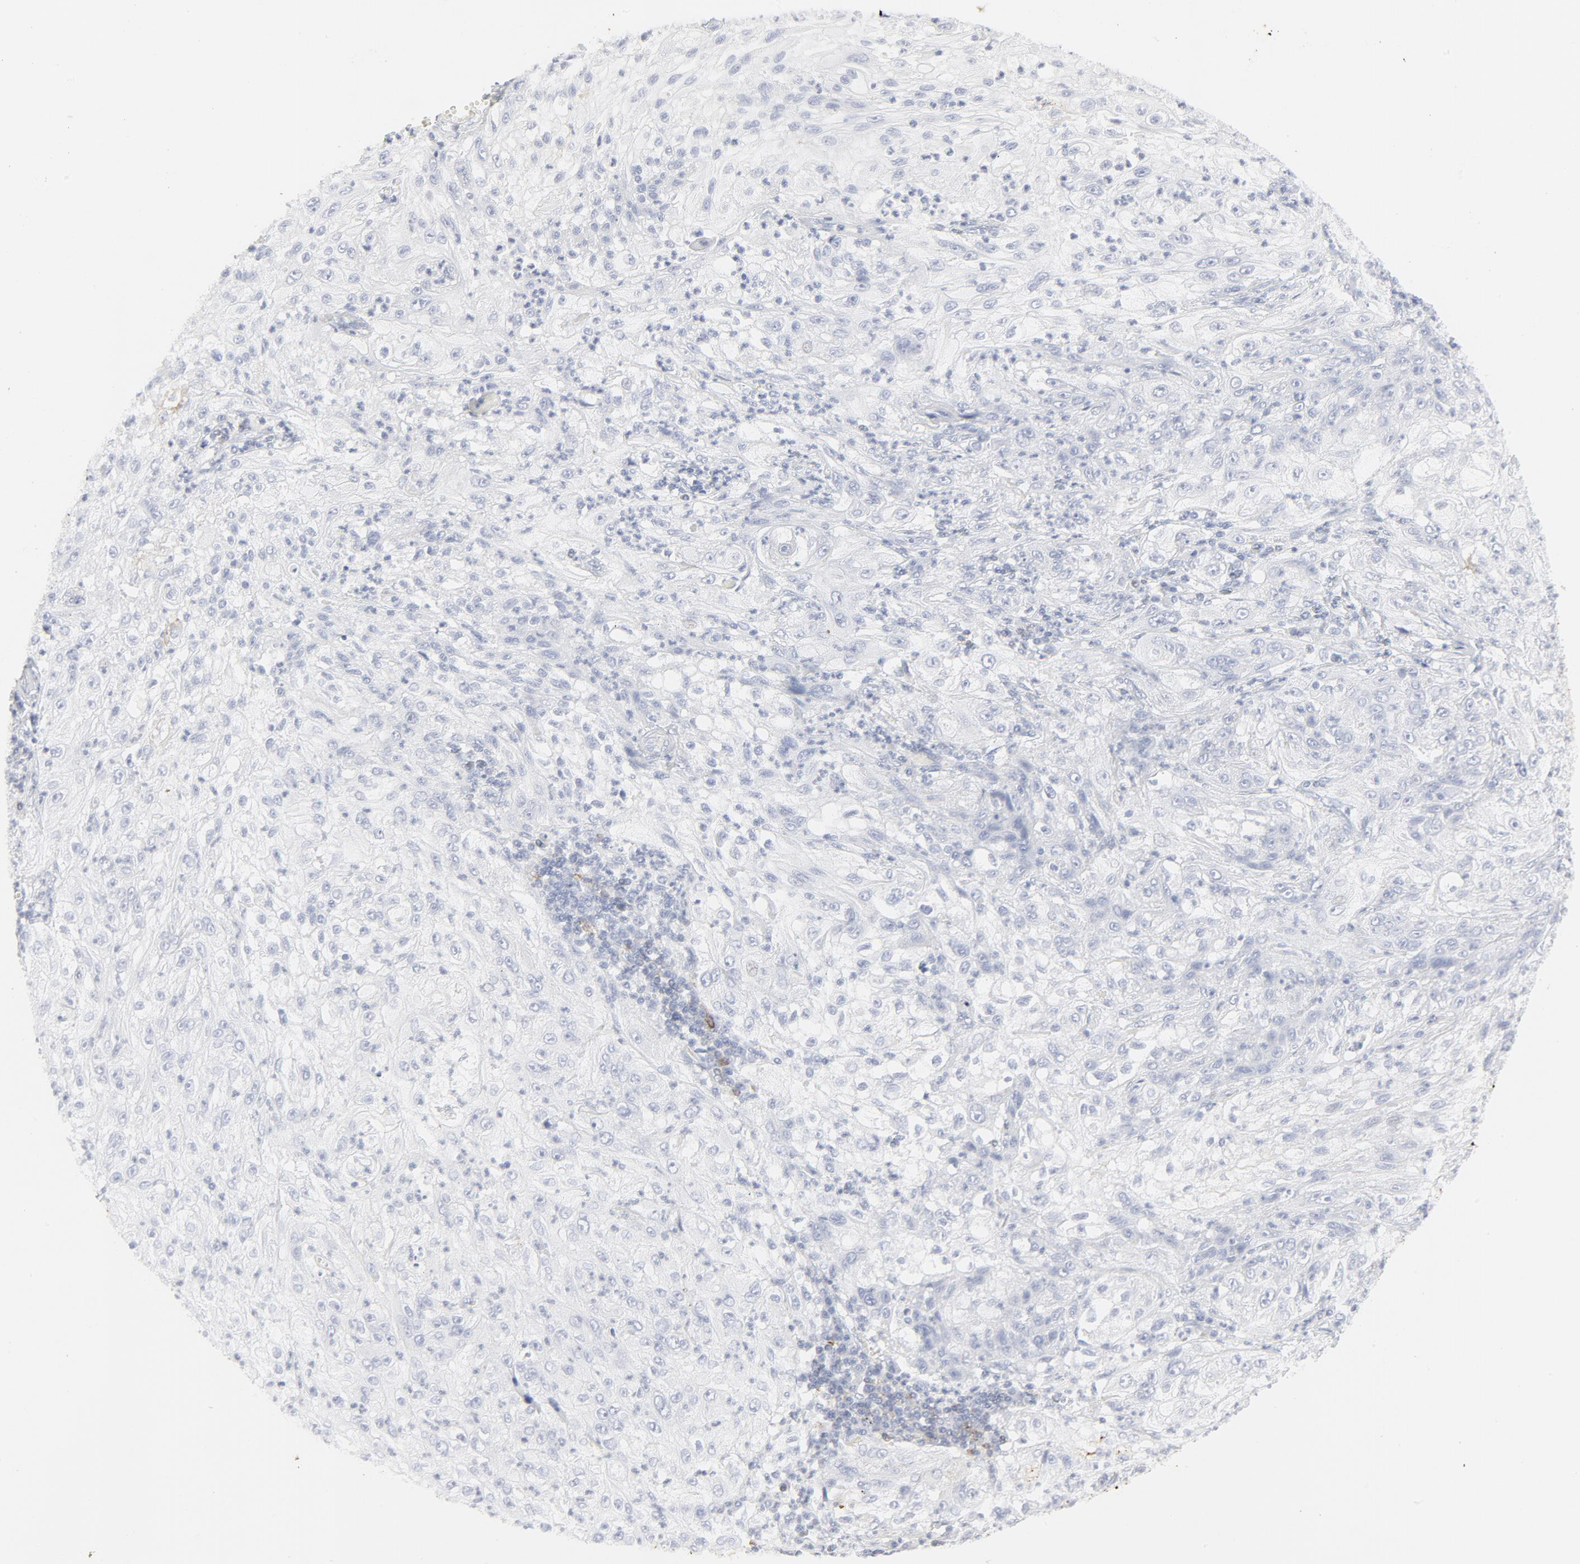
{"staining": {"intensity": "negative", "quantity": "none", "location": "none"}, "tissue": "lung cancer", "cell_type": "Tumor cells", "image_type": "cancer", "snomed": [{"axis": "morphology", "description": "Inflammation, NOS"}, {"axis": "morphology", "description": "Squamous cell carcinoma, NOS"}, {"axis": "topography", "description": "Lymph node"}, {"axis": "topography", "description": "Soft tissue"}, {"axis": "topography", "description": "Lung"}], "caption": "This is an immunohistochemistry (IHC) photomicrograph of lung cancer (squamous cell carcinoma). There is no staining in tumor cells.", "gene": "CCR7", "patient": {"sex": "male", "age": 66}}